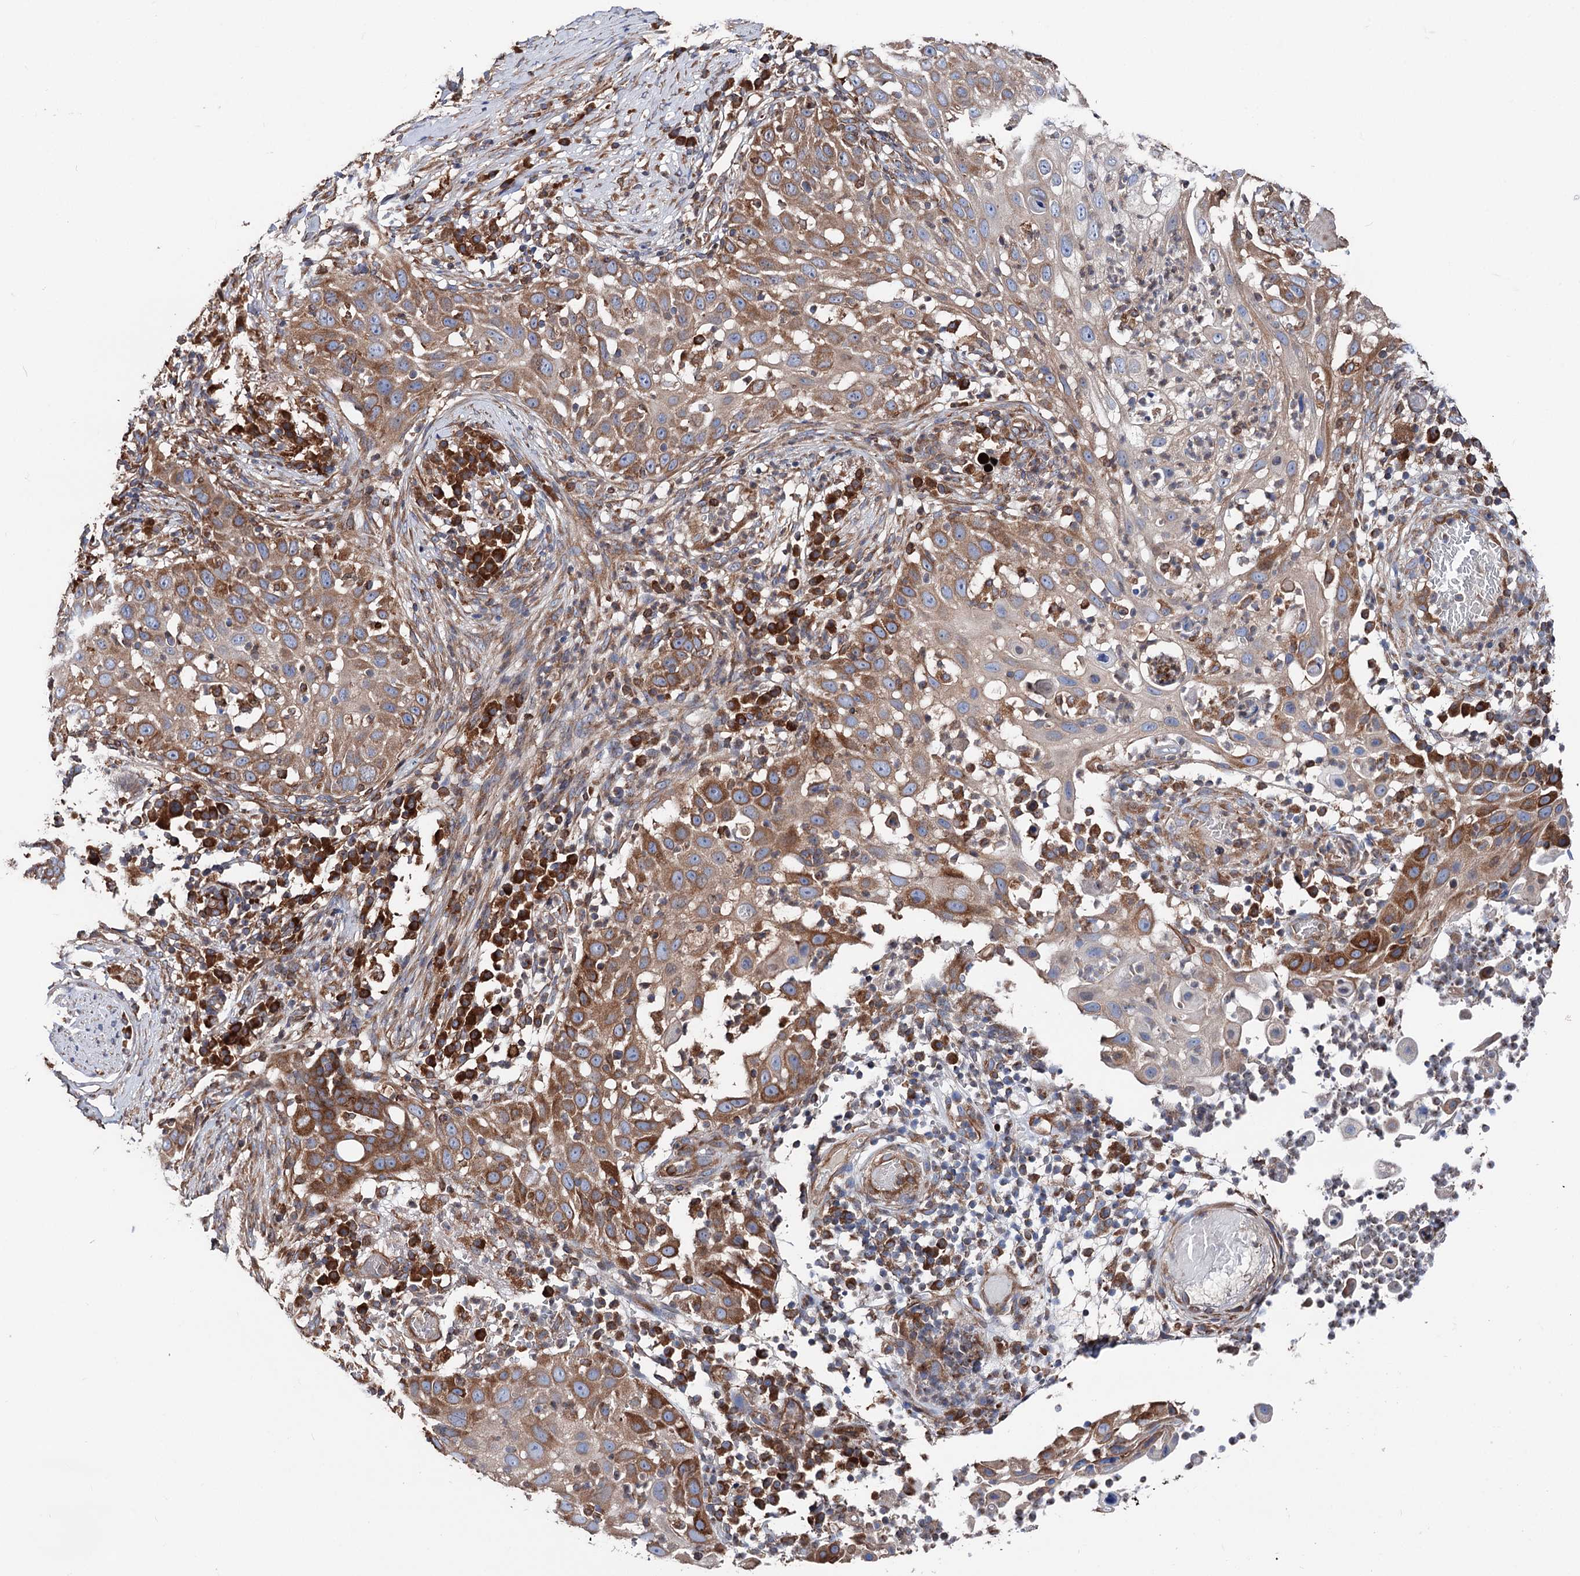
{"staining": {"intensity": "moderate", "quantity": ">75%", "location": "cytoplasmic/membranous"}, "tissue": "skin cancer", "cell_type": "Tumor cells", "image_type": "cancer", "snomed": [{"axis": "morphology", "description": "Squamous cell carcinoma, NOS"}, {"axis": "topography", "description": "Skin"}], "caption": "Protein staining of skin cancer tissue shows moderate cytoplasmic/membranous positivity in about >75% of tumor cells.", "gene": "ERP29", "patient": {"sex": "female", "age": 44}}